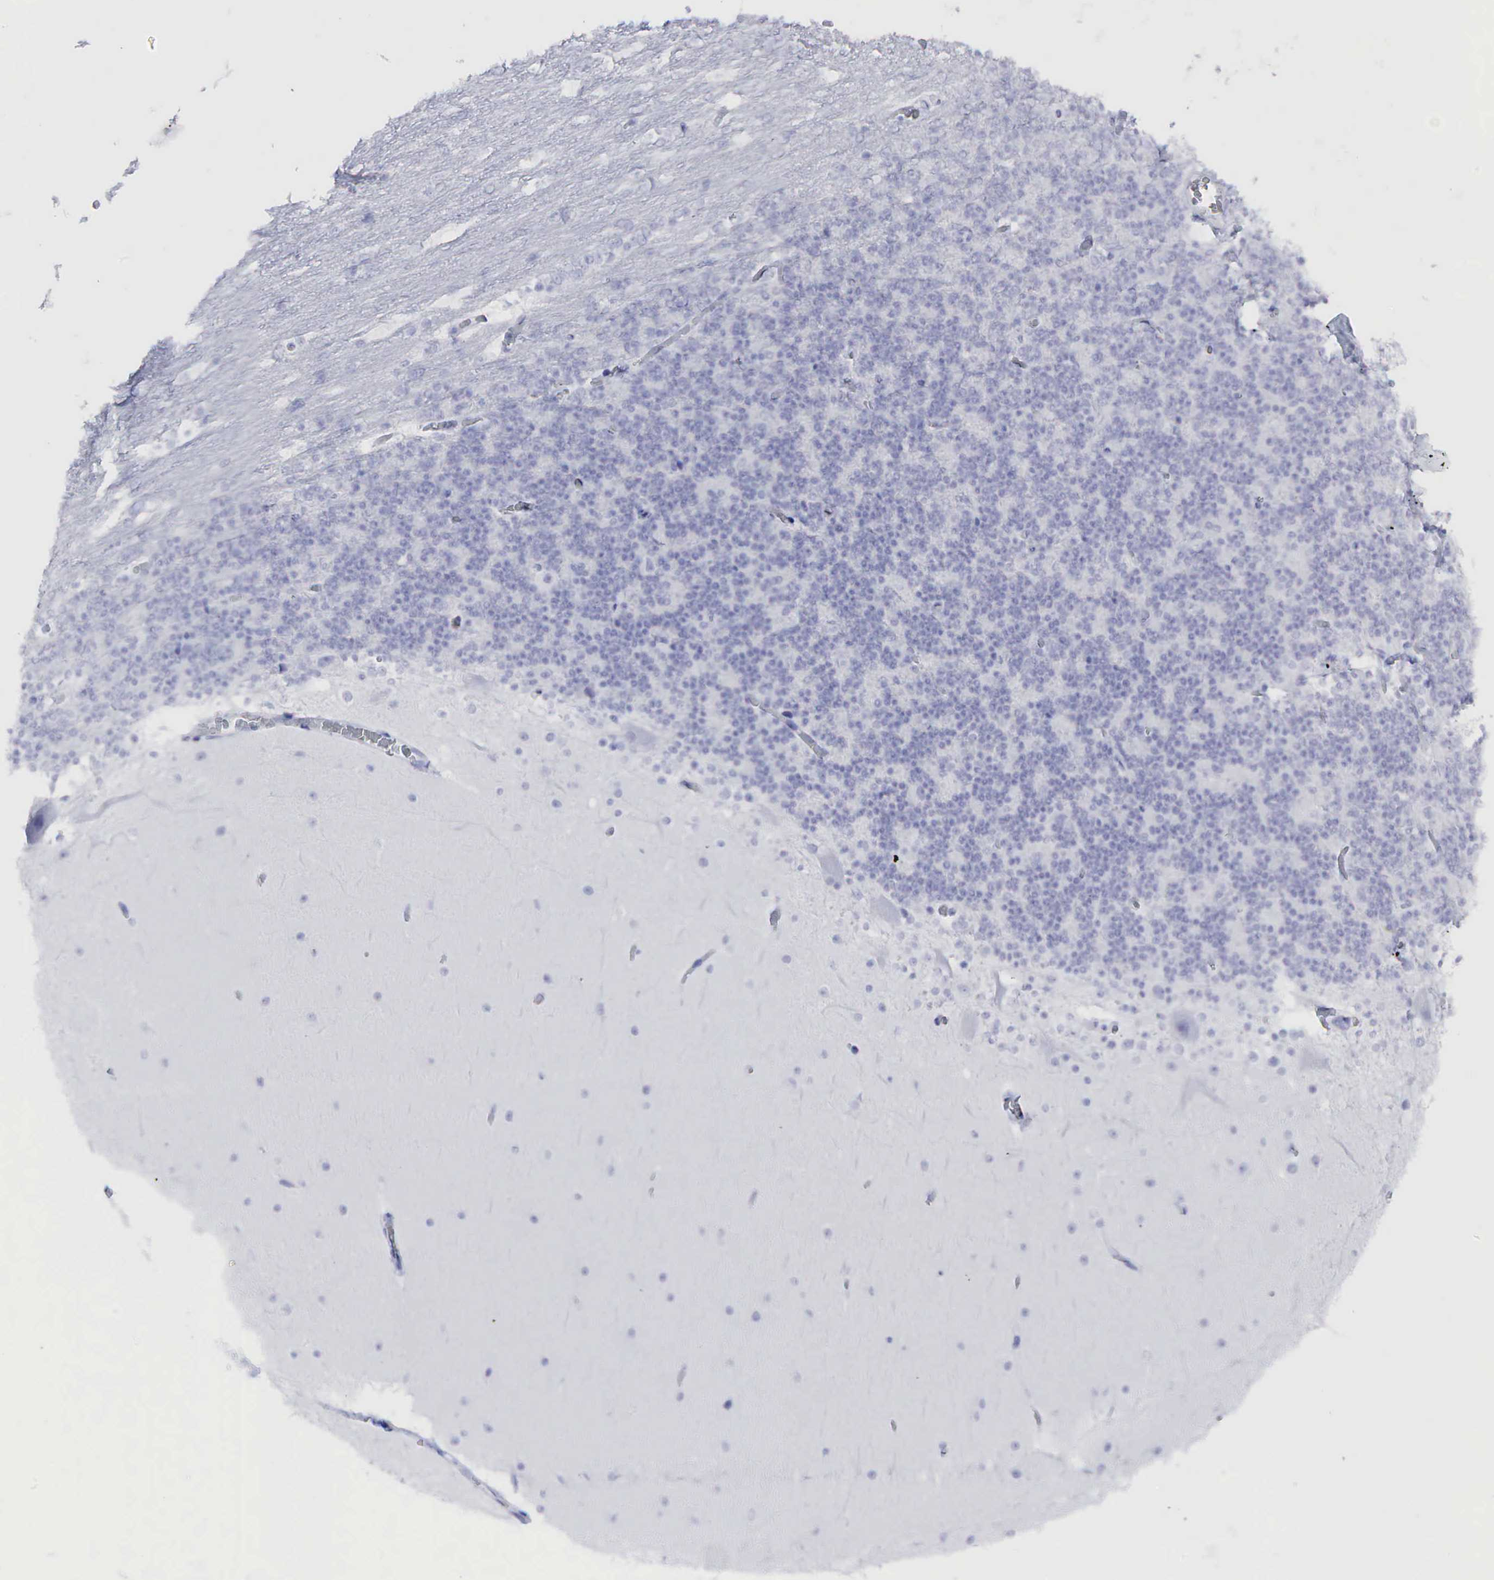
{"staining": {"intensity": "negative", "quantity": "none", "location": "none"}, "tissue": "cerebellum", "cell_type": "Cells in granular layer", "image_type": "normal", "snomed": [{"axis": "morphology", "description": "Normal tissue, NOS"}, {"axis": "topography", "description": "Cerebellum"}], "caption": "Cells in granular layer show no significant positivity in unremarkable cerebellum. The staining was performed using DAB to visualize the protein expression in brown, while the nuclei were stained in blue with hematoxylin (Magnification: 20x).", "gene": "TNFRSF8", "patient": {"sex": "female", "age": 19}}